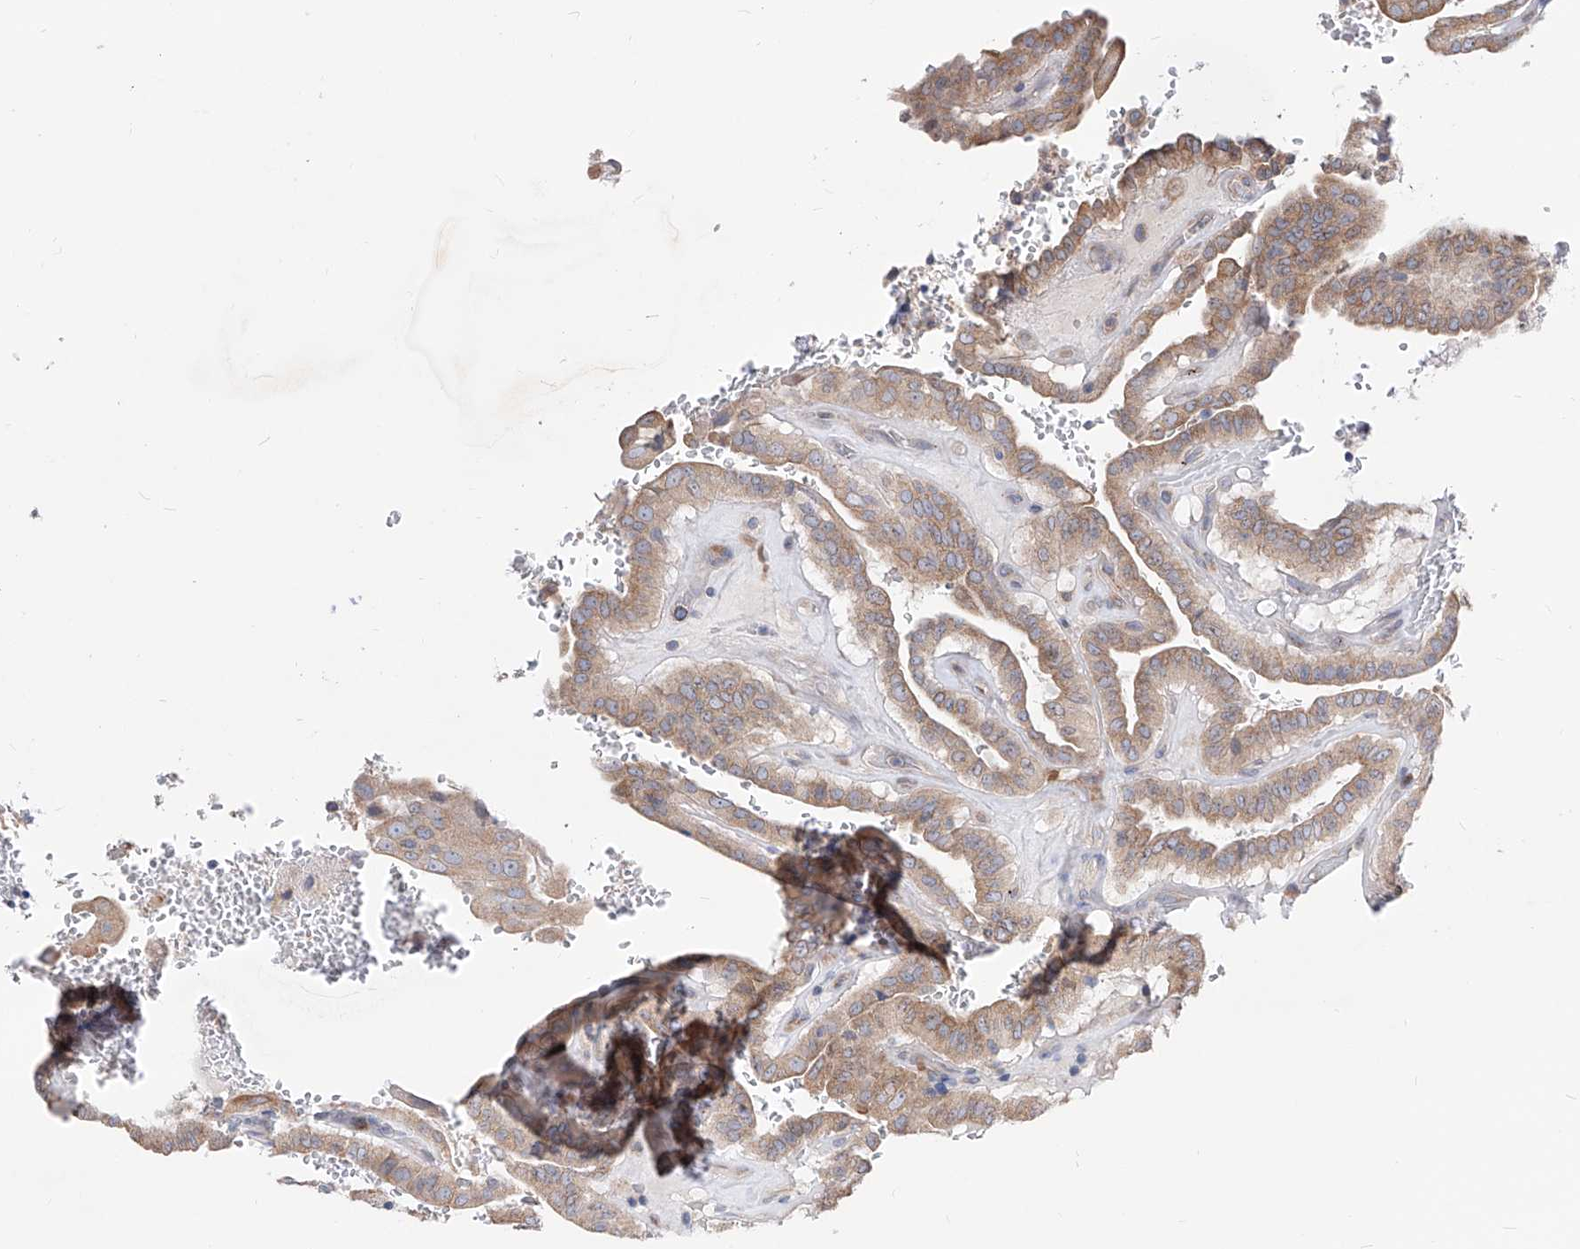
{"staining": {"intensity": "moderate", "quantity": ">75%", "location": "cytoplasmic/membranous"}, "tissue": "thyroid cancer", "cell_type": "Tumor cells", "image_type": "cancer", "snomed": [{"axis": "morphology", "description": "Papillary adenocarcinoma, NOS"}, {"axis": "topography", "description": "Thyroid gland"}], "caption": "Tumor cells demonstrate medium levels of moderate cytoplasmic/membranous staining in approximately >75% of cells in thyroid cancer. Nuclei are stained in blue.", "gene": "UFL1", "patient": {"sex": "male", "age": 77}}